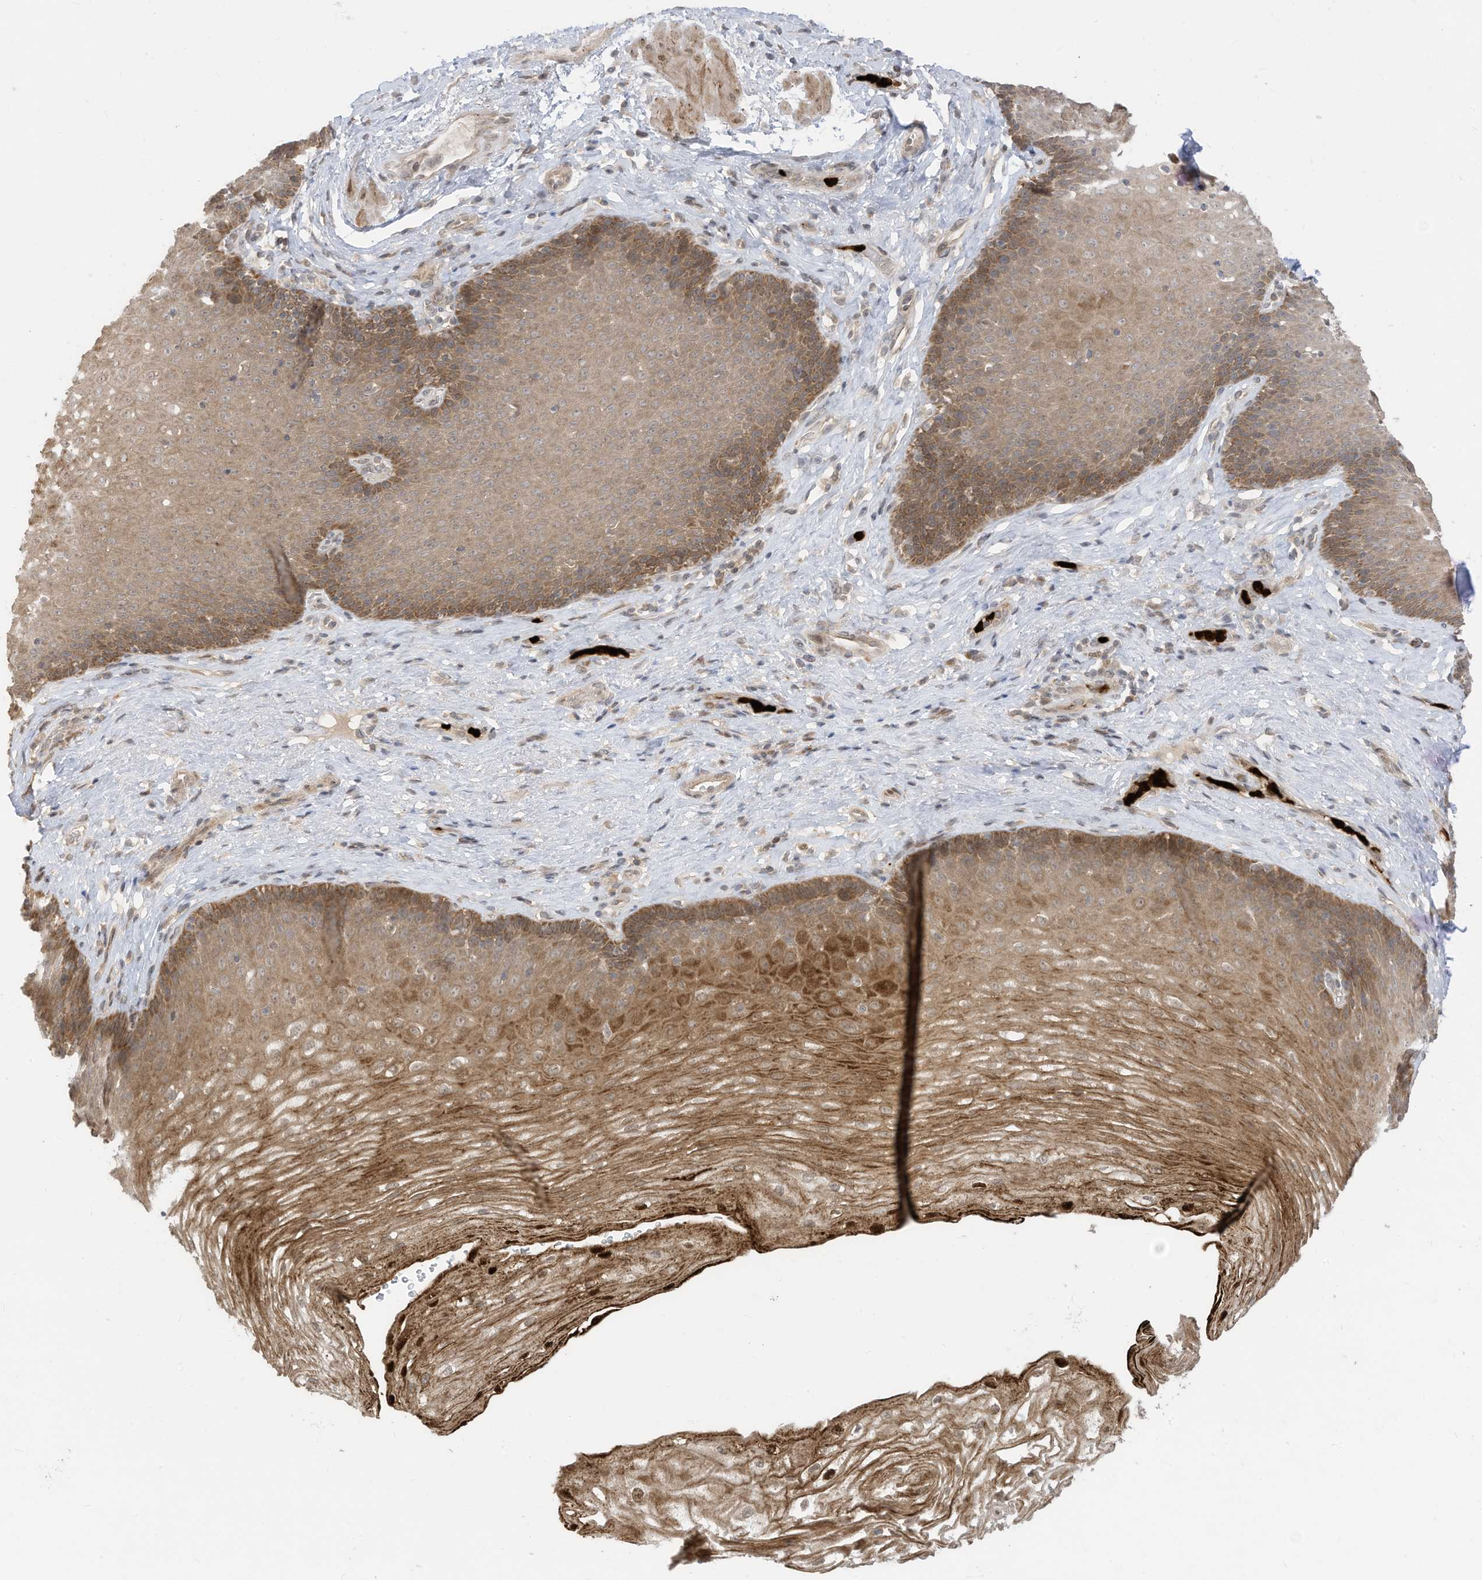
{"staining": {"intensity": "moderate", "quantity": ">75%", "location": "cytoplasmic/membranous,nuclear"}, "tissue": "esophagus", "cell_type": "Squamous epithelial cells", "image_type": "normal", "snomed": [{"axis": "morphology", "description": "Normal tissue, NOS"}, {"axis": "topography", "description": "Esophagus"}], "caption": "This image demonstrates IHC staining of benign human esophagus, with medium moderate cytoplasmic/membranous,nuclear staining in approximately >75% of squamous epithelial cells.", "gene": "CNKSR1", "patient": {"sex": "female", "age": 66}}